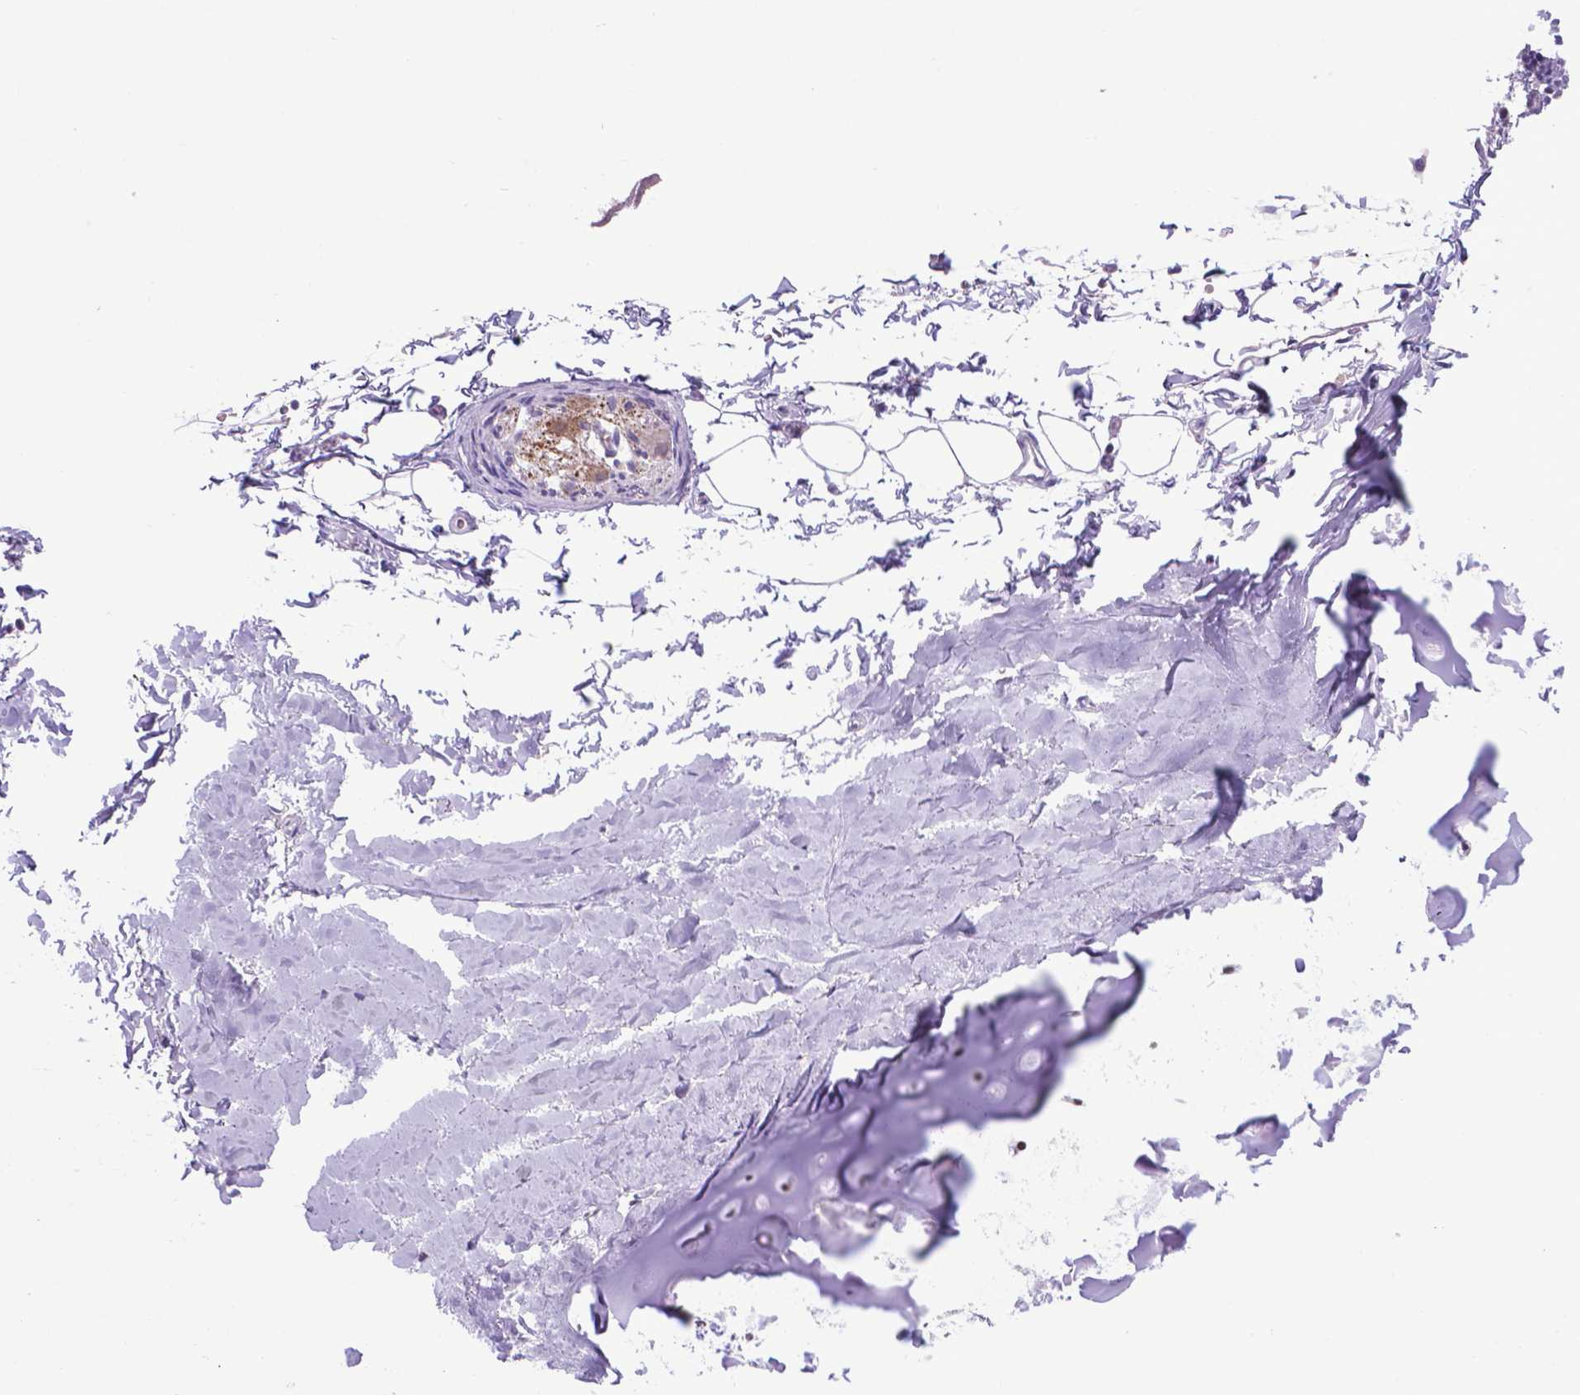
{"staining": {"intensity": "negative", "quantity": "none", "location": "none"}, "tissue": "adipose tissue", "cell_type": "Adipocytes", "image_type": "normal", "snomed": [{"axis": "morphology", "description": "Normal tissue, NOS"}, {"axis": "topography", "description": "Cartilage tissue"}, {"axis": "topography", "description": "Bronchus"}], "caption": "This is an immunohistochemistry (IHC) micrograph of benign human adipose tissue. There is no expression in adipocytes.", "gene": "POU3F3", "patient": {"sex": "female", "age": 79}}